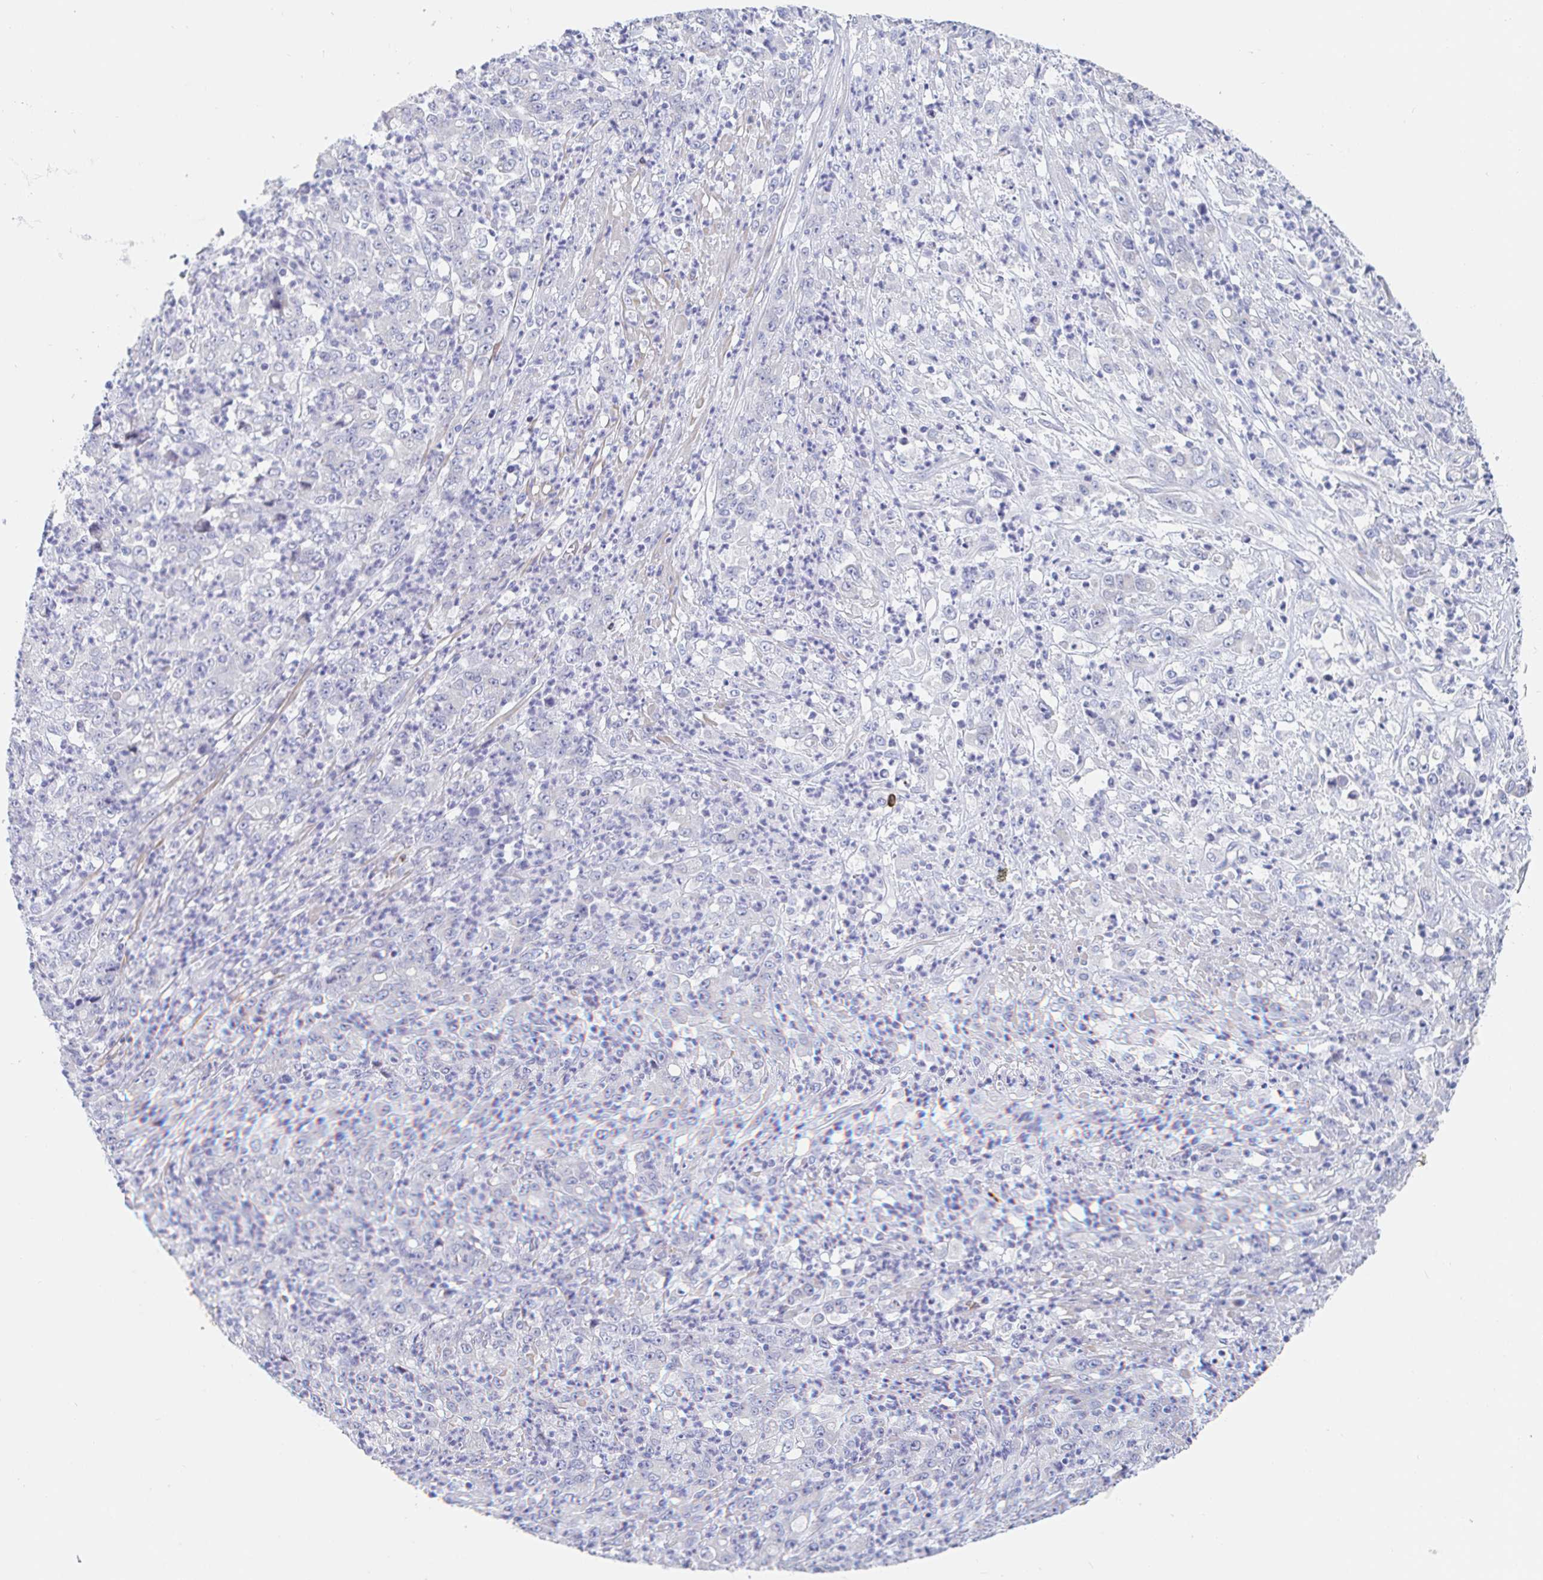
{"staining": {"intensity": "negative", "quantity": "none", "location": "none"}, "tissue": "stomach cancer", "cell_type": "Tumor cells", "image_type": "cancer", "snomed": [{"axis": "morphology", "description": "Adenocarcinoma, NOS"}, {"axis": "topography", "description": "Stomach, lower"}], "caption": "The histopathology image displays no significant staining in tumor cells of stomach adenocarcinoma.", "gene": "PACSIN1", "patient": {"sex": "female", "age": 71}}